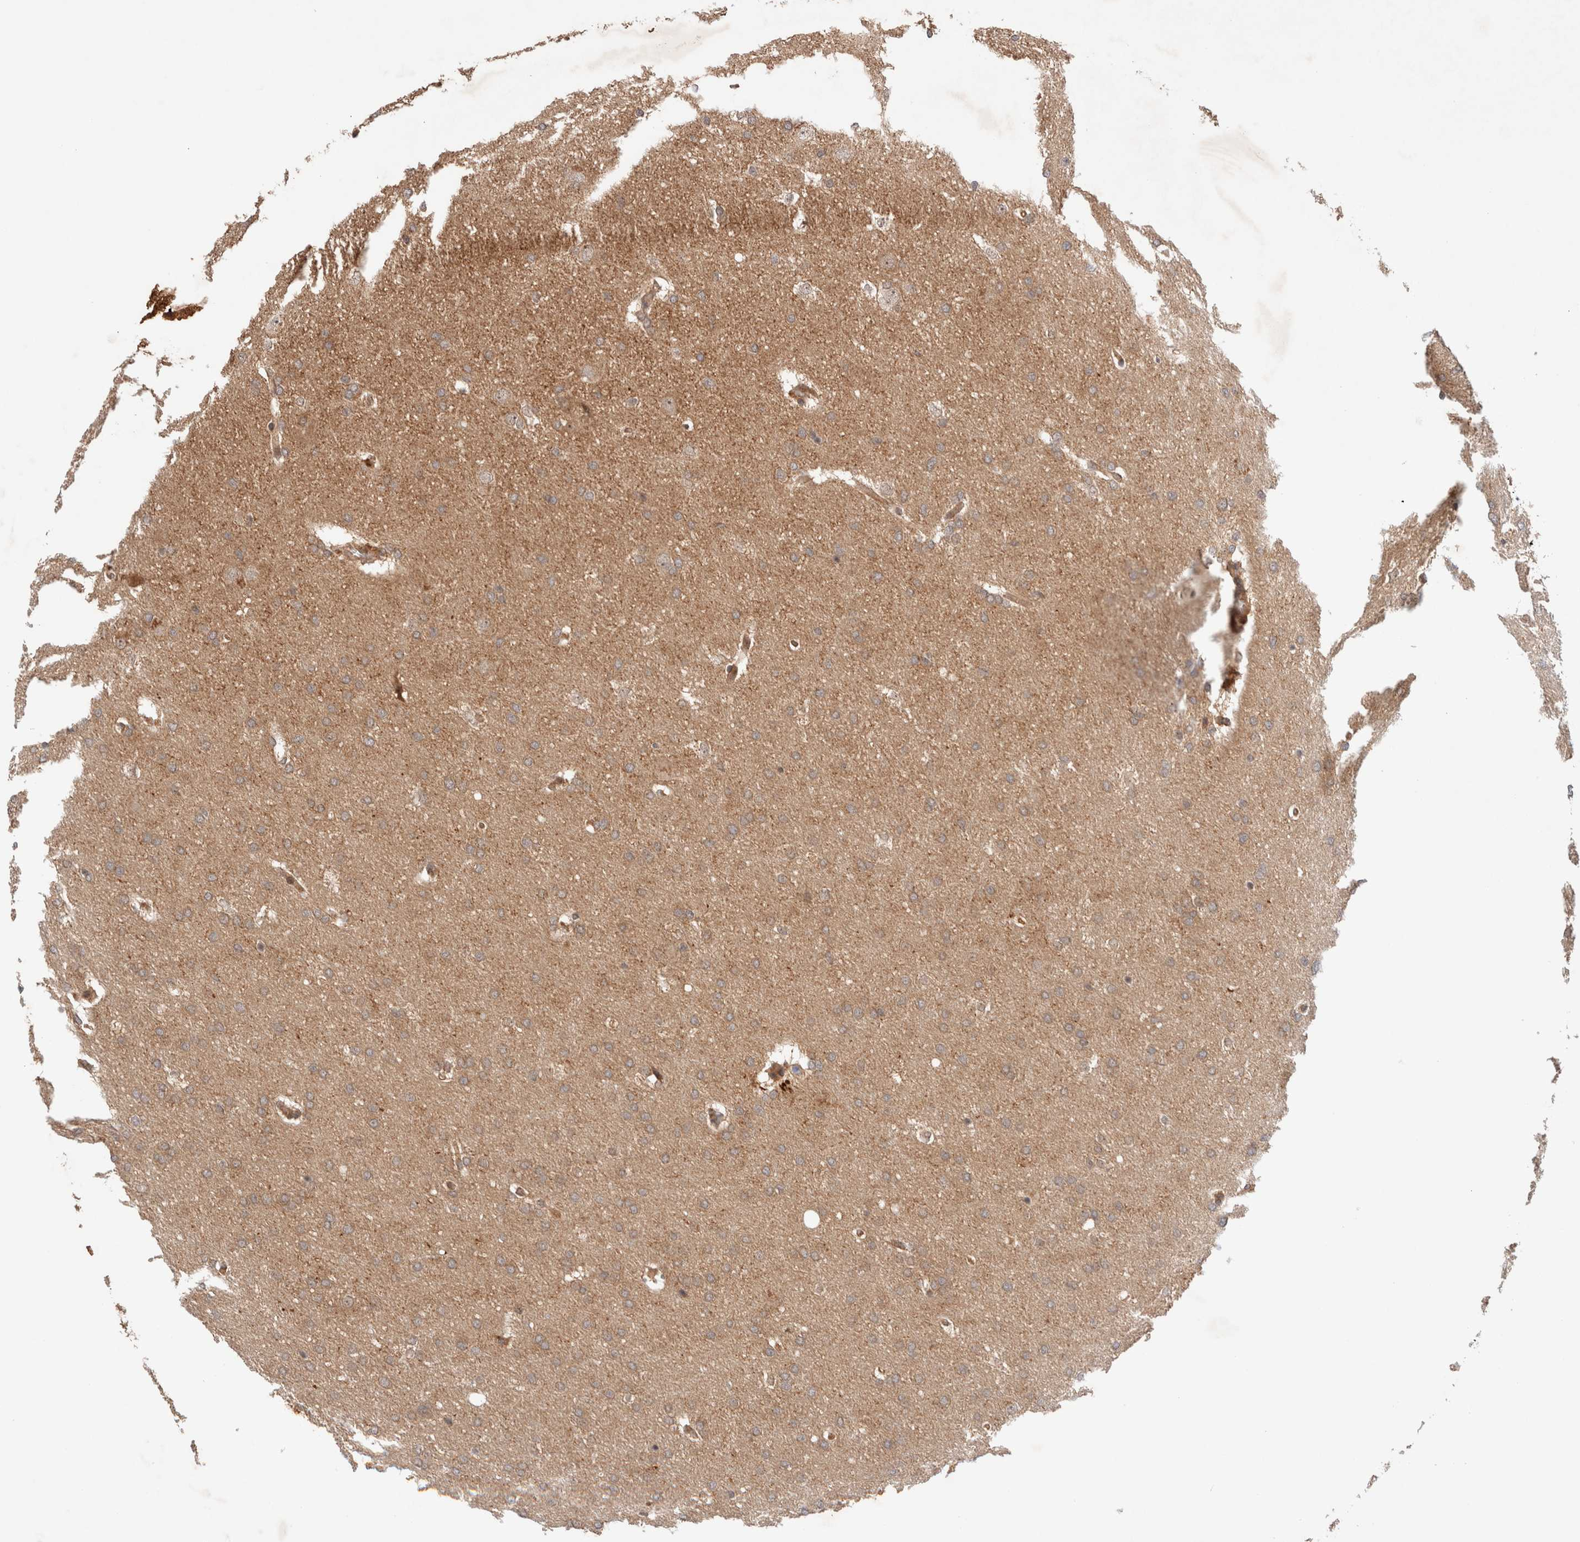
{"staining": {"intensity": "weak", "quantity": ">75%", "location": "cytoplasmic/membranous"}, "tissue": "glioma", "cell_type": "Tumor cells", "image_type": "cancer", "snomed": [{"axis": "morphology", "description": "Glioma, malignant, Low grade"}, {"axis": "topography", "description": "Brain"}], "caption": "Approximately >75% of tumor cells in low-grade glioma (malignant) demonstrate weak cytoplasmic/membranous protein expression as visualized by brown immunohistochemical staining.", "gene": "SIKE1", "patient": {"sex": "female", "age": 37}}